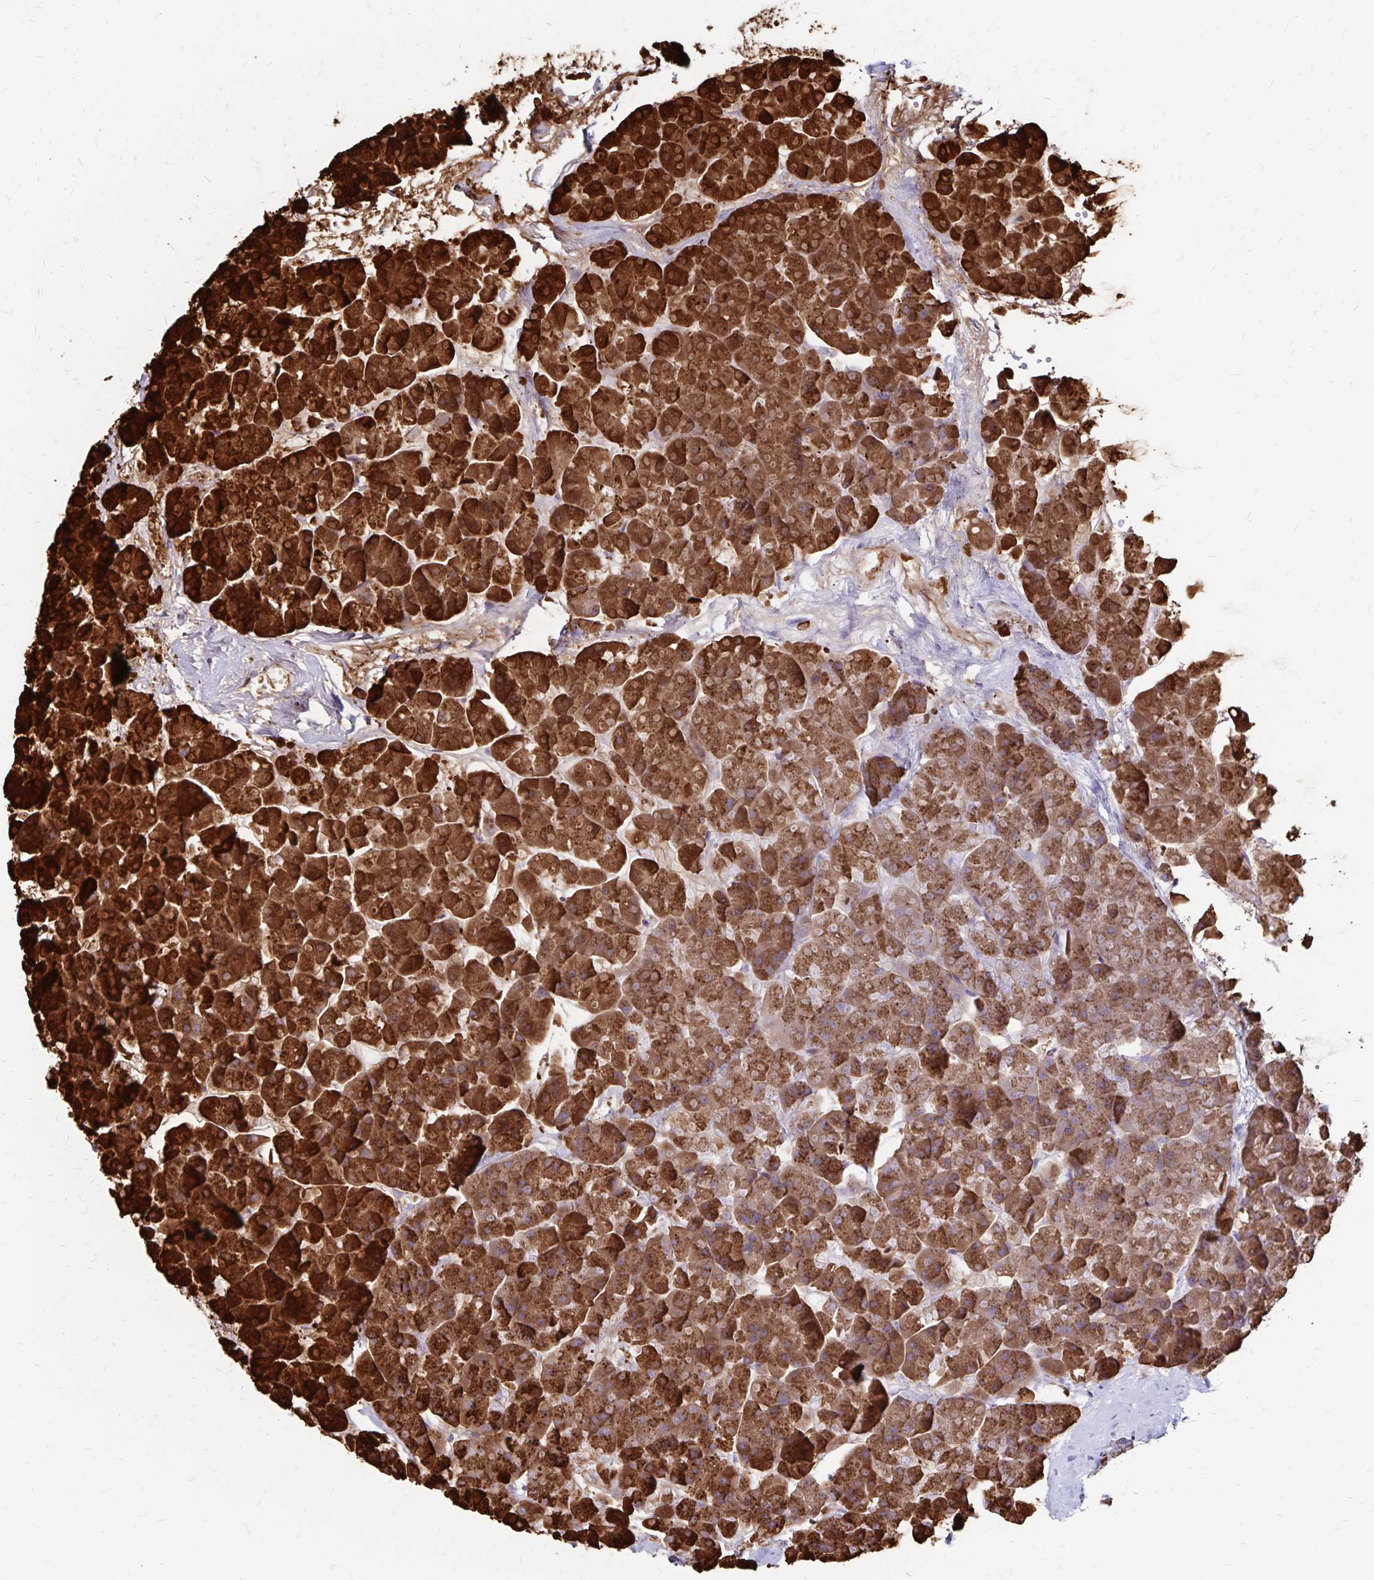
{"staining": {"intensity": "strong", "quantity": ">75%", "location": "cytoplasmic/membranous"}, "tissue": "pancreas", "cell_type": "Exocrine glandular cells", "image_type": "normal", "snomed": [{"axis": "morphology", "description": "Normal tissue, NOS"}, {"axis": "topography", "description": "Pancreas"}, {"axis": "topography", "description": "Peripheral nerve tissue"}], "caption": "High-power microscopy captured an IHC histopathology image of benign pancreas, revealing strong cytoplasmic/membranous expression in approximately >75% of exocrine glandular cells. (DAB (3,3'-diaminobenzidine) = brown stain, brightfield microscopy at high magnification).", "gene": "TNS3", "patient": {"sex": "male", "age": 54}}